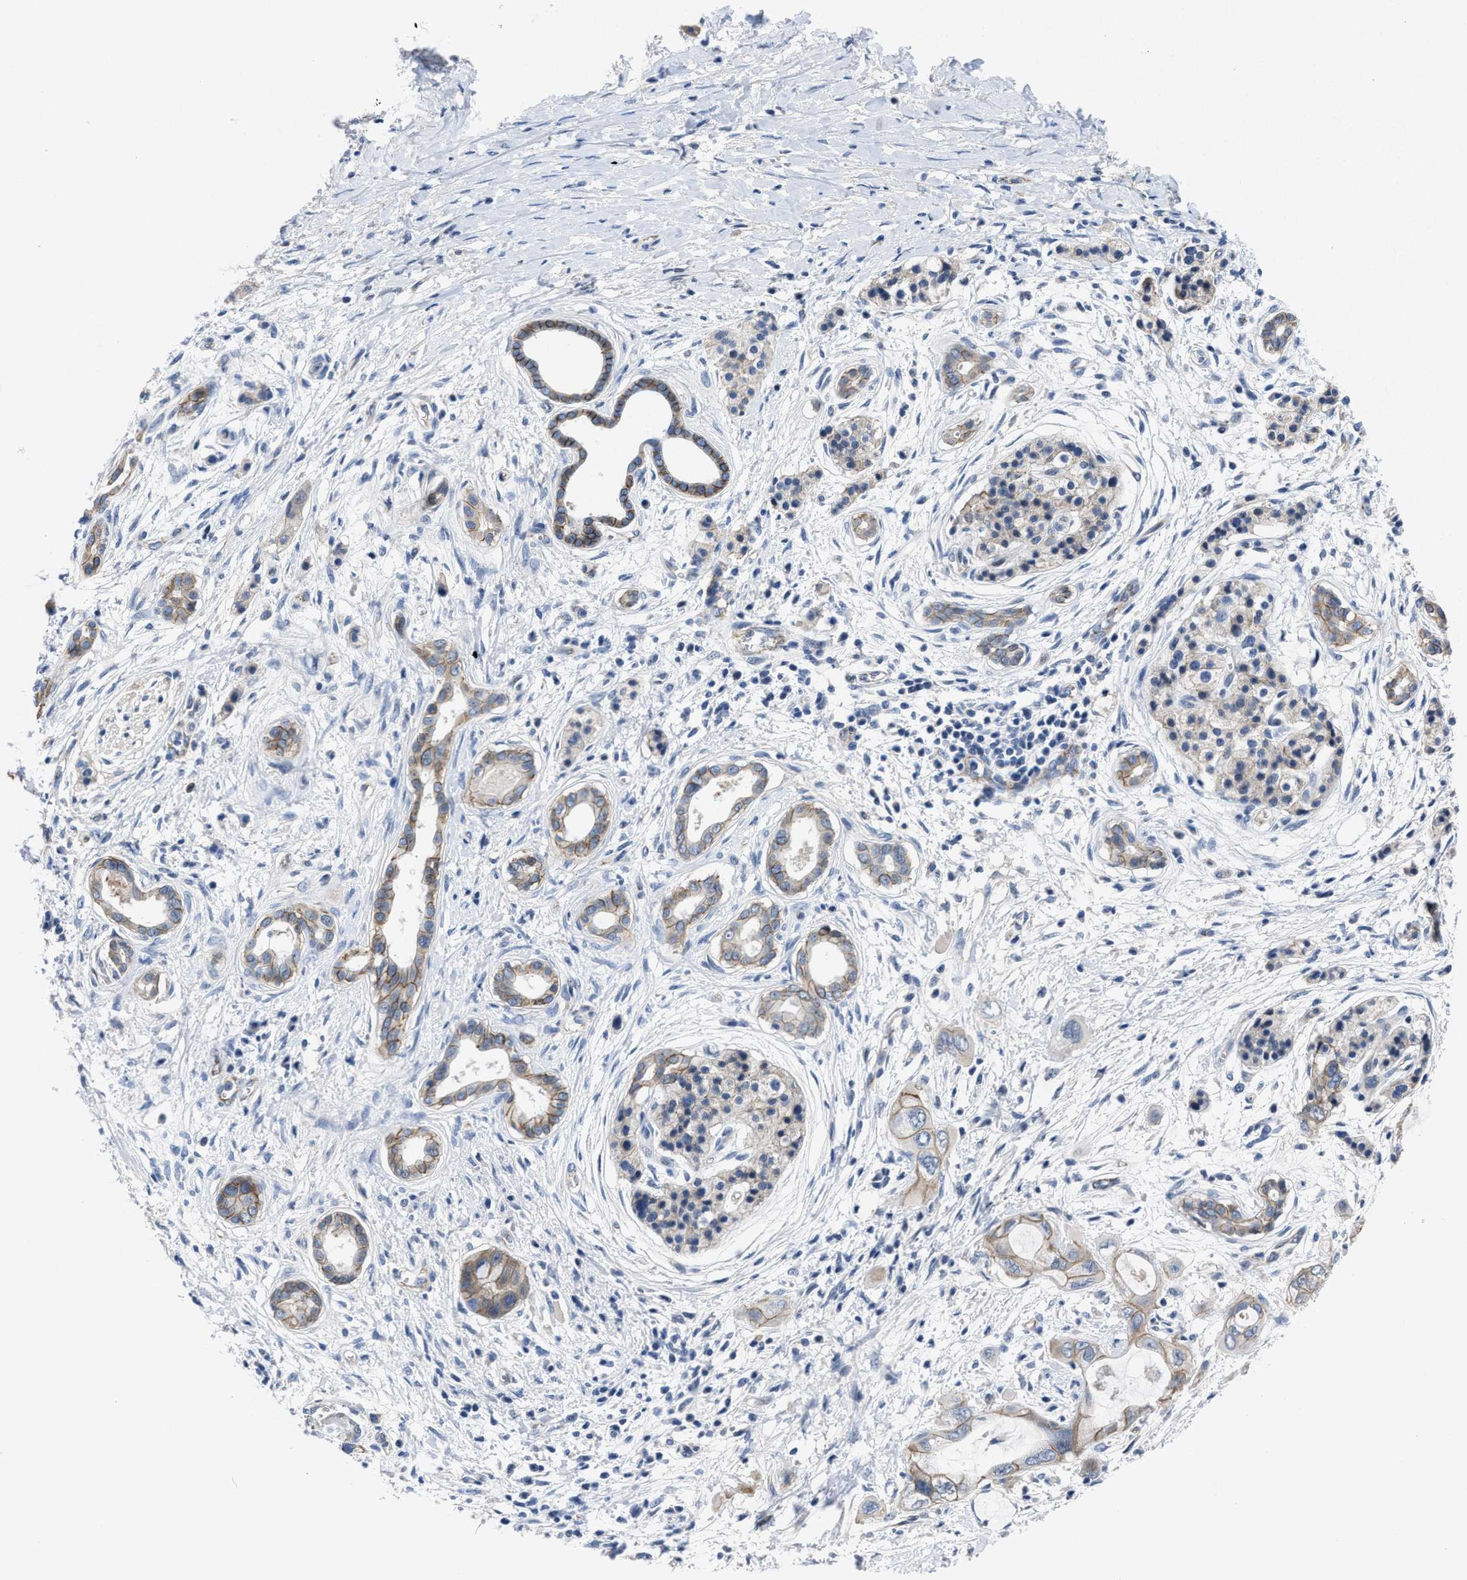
{"staining": {"intensity": "weak", "quantity": ">75%", "location": "cytoplasmic/membranous"}, "tissue": "pancreatic cancer", "cell_type": "Tumor cells", "image_type": "cancer", "snomed": [{"axis": "morphology", "description": "Adenocarcinoma, NOS"}, {"axis": "topography", "description": "Pancreas"}], "caption": "Tumor cells demonstrate low levels of weak cytoplasmic/membranous staining in about >75% of cells in pancreatic cancer.", "gene": "GHITM", "patient": {"sex": "male", "age": 59}}